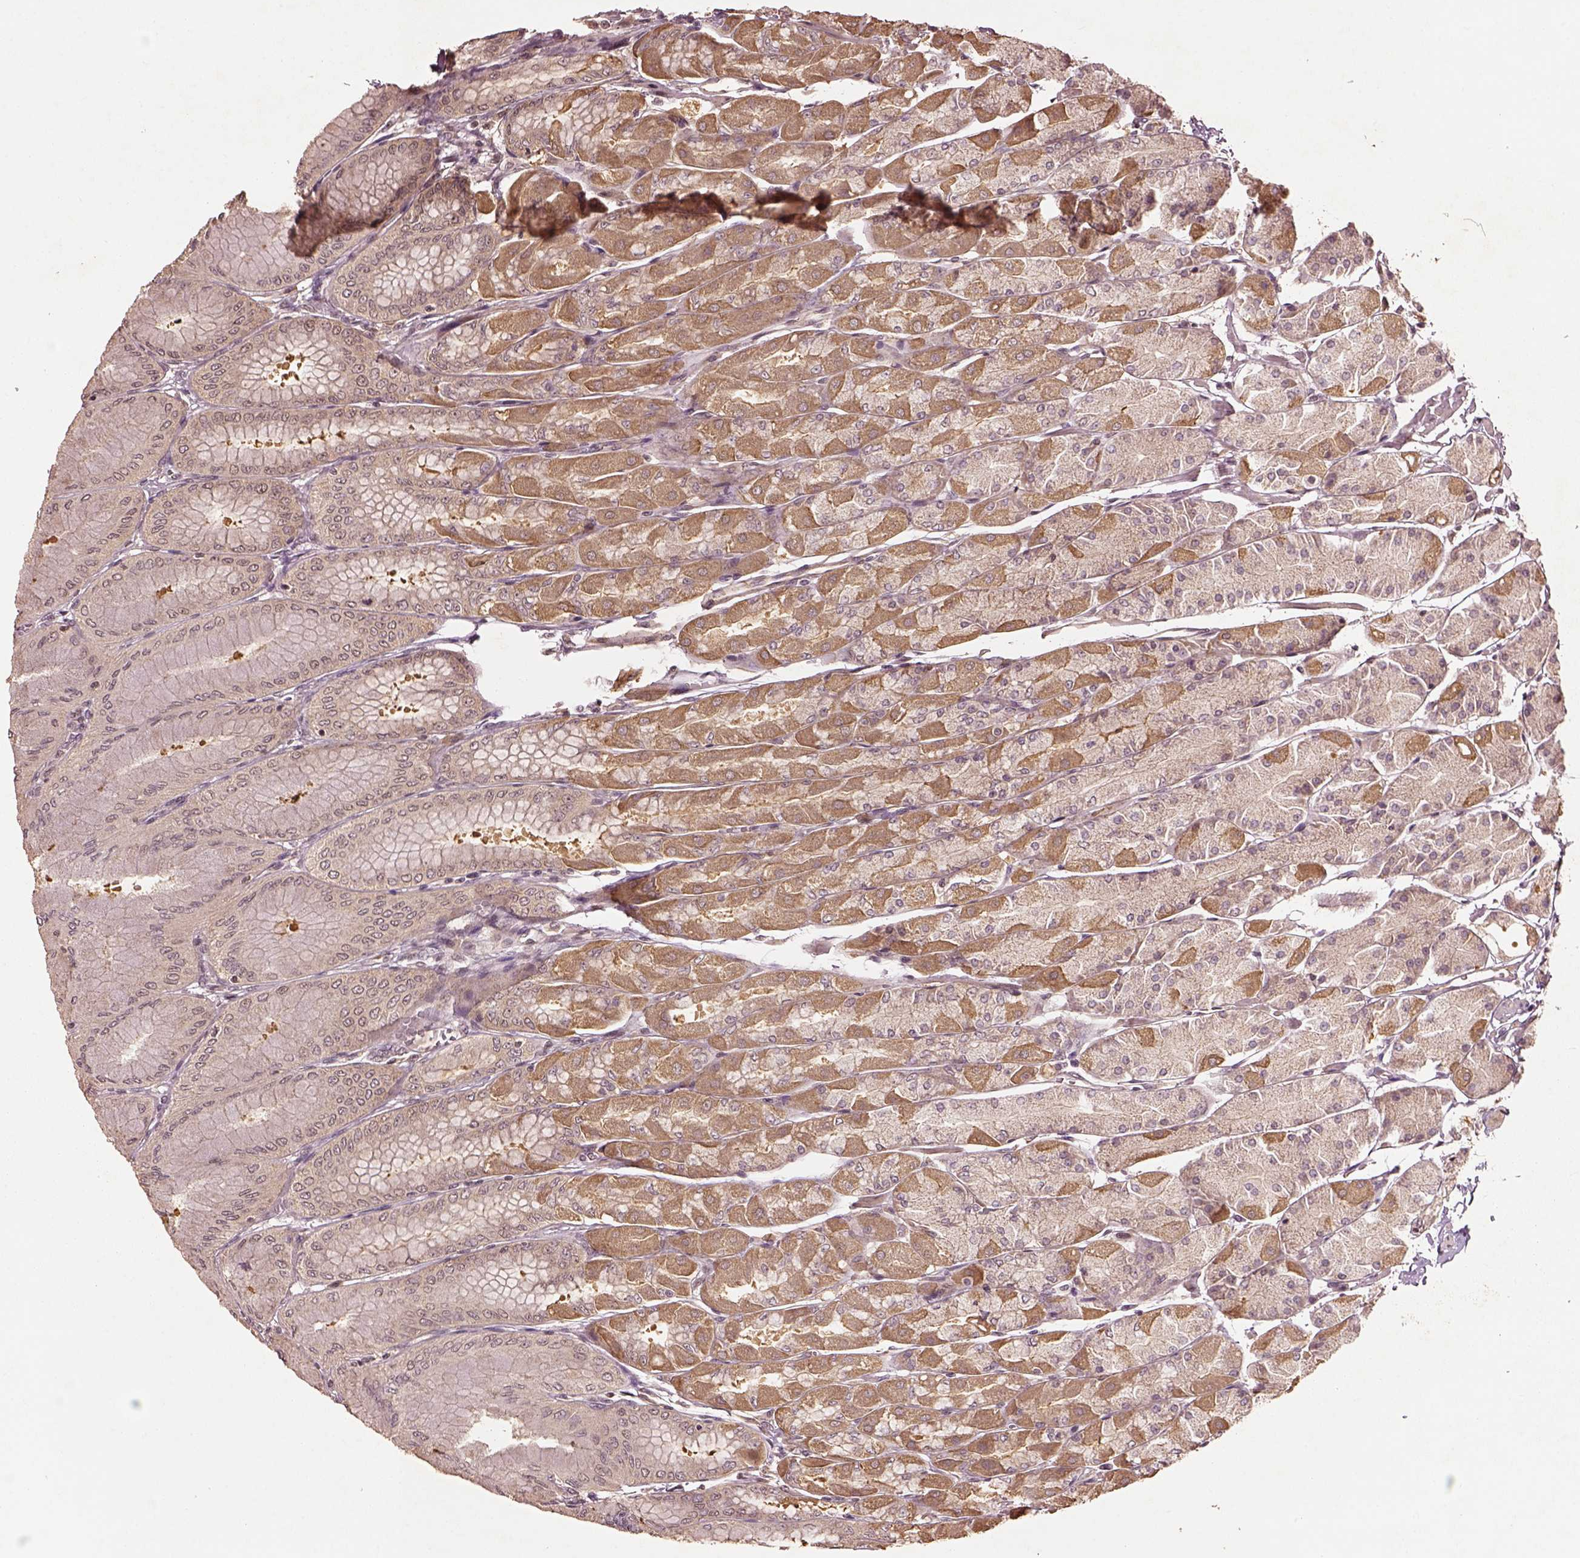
{"staining": {"intensity": "moderate", "quantity": "25%-75%", "location": "cytoplasmic/membranous,nuclear"}, "tissue": "stomach", "cell_type": "Glandular cells", "image_type": "normal", "snomed": [{"axis": "morphology", "description": "Normal tissue, NOS"}, {"axis": "topography", "description": "Stomach, upper"}], "caption": "Immunohistochemical staining of unremarkable stomach demonstrates 25%-75% levels of moderate cytoplasmic/membranous,nuclear protein expression in approximately 25%-75% of glandular cells.", "gene": "BRD9", "patient": {"sex": "male", "age": 60}}